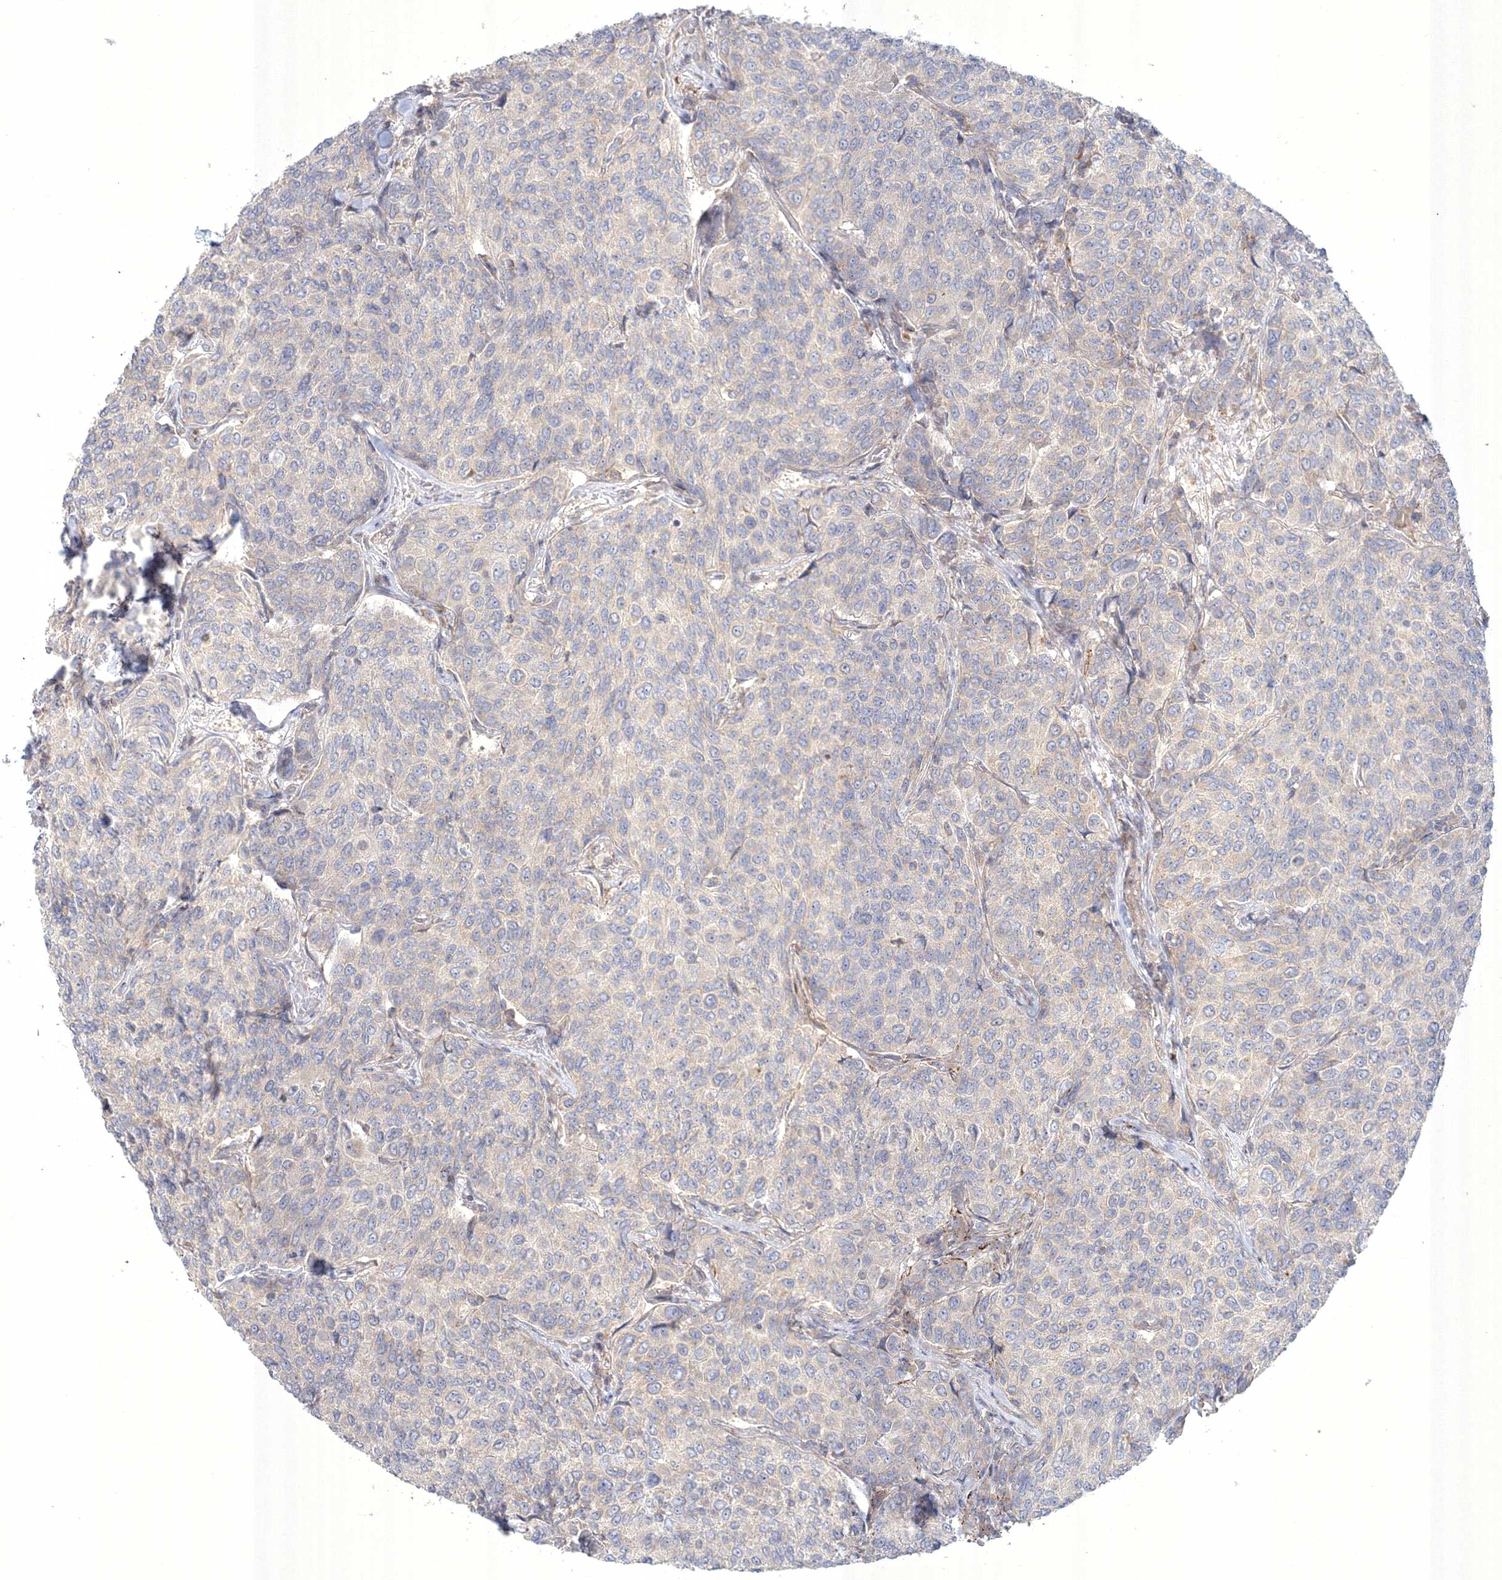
{"staining": {"intensity": "negative", "quantity": "none", "location": "none"}, "tissue": "breast cancer", "cell_type": "Tumor cells", "image_type": "cancer", "snomed": [{"axis": "morphology", "description": "Duct carcinoma"}, {"axis": "topography", "description": "Breast"}], "caption": "The histopathology image shows no significant positivity in tumor cells of breast cancer.", "gene": "WDR49", "patient": {"sex": "female", "age": 55}}